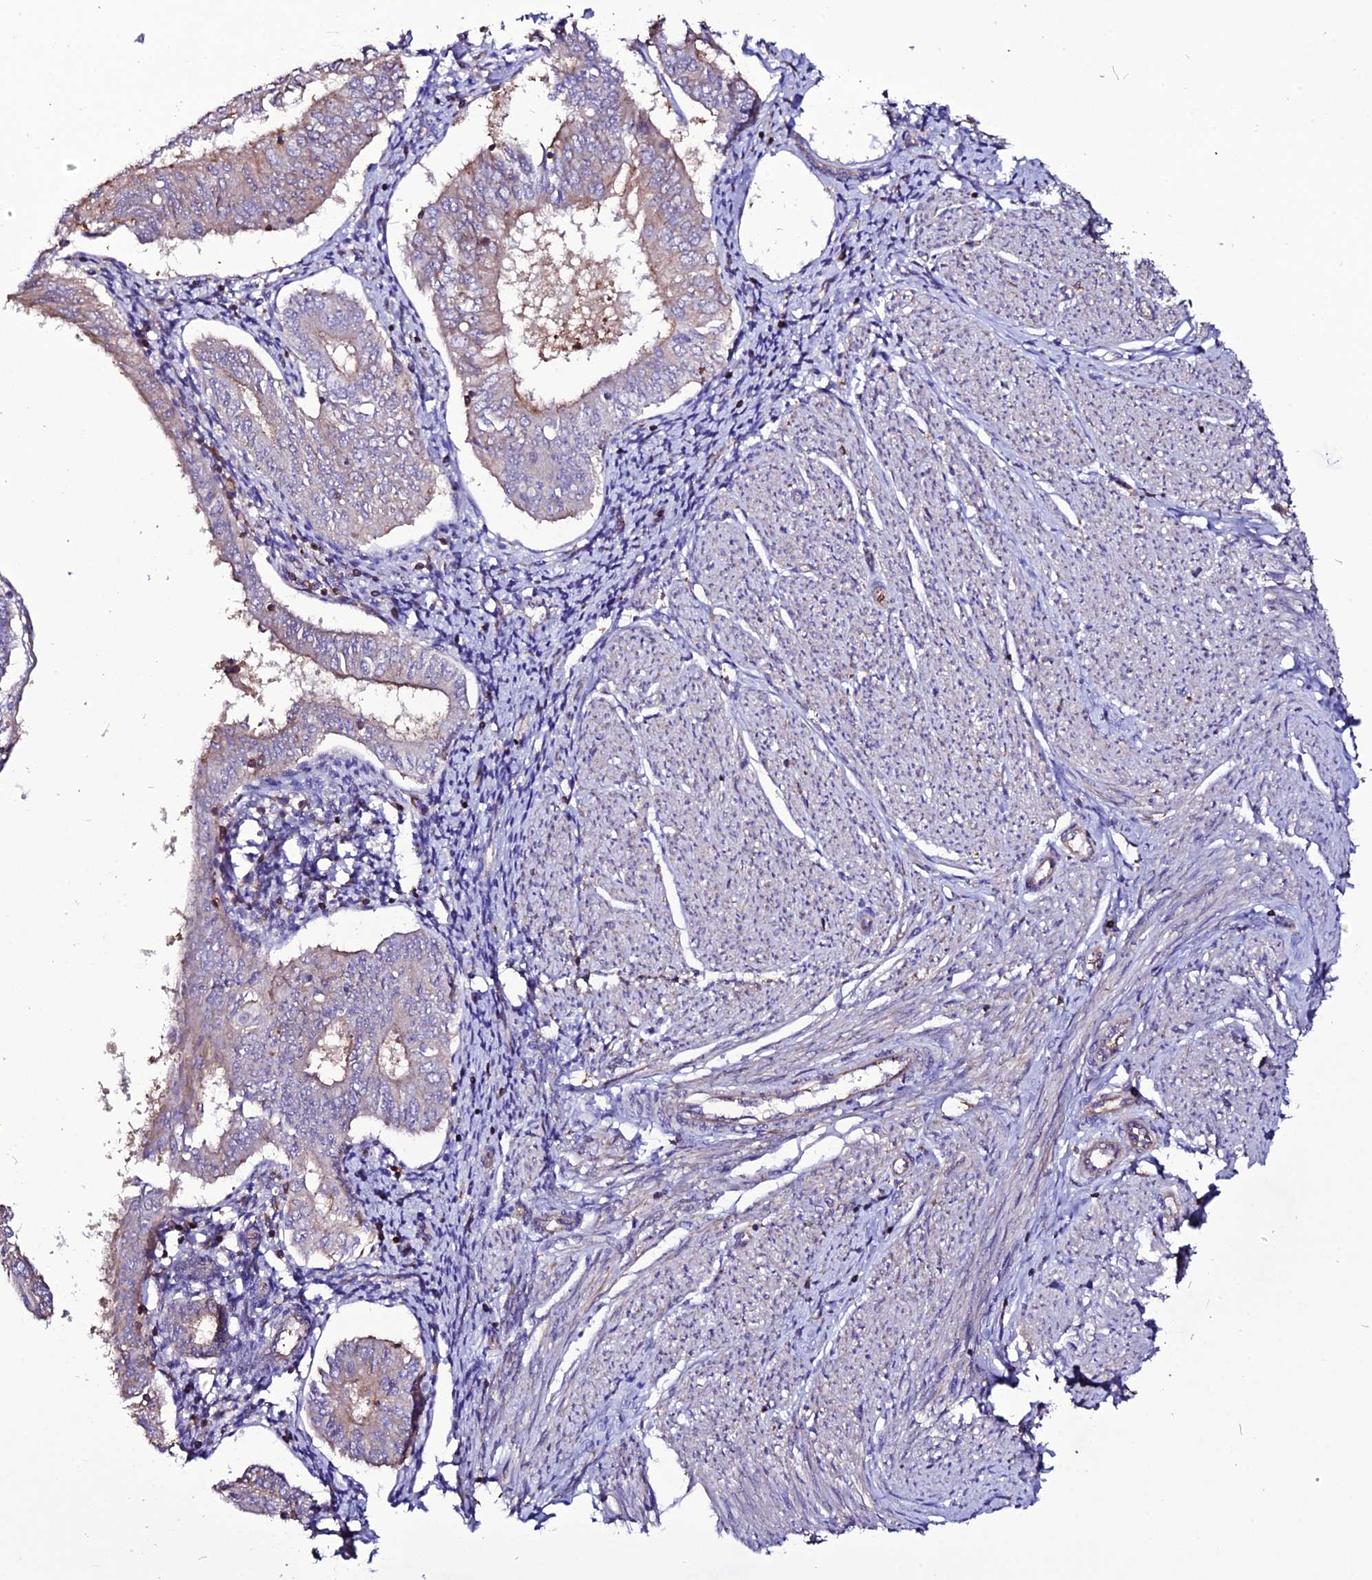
{"staining": {"intensity": "moderate", "quantity": "<25%", "location": "cytoplasmic/membranous"}, "tissue": "endometrial cancer", "cell_type": "Tumor cells", "image_type": "cancer", "snomed": [{"axis": "morphology", "description": "Adenocarcinoma, NOS"}, {"axis": "topography", "description": "Endometrium"}], "caption": "Brown immunohistochemical staining in endometrial cancer demonstrates moderate cytoplasmic/membranous positivity in about <25% of tumor cells. (Stains: DAB in brown, nuclei in blue, Microscopy: brightfield microscopy at high magnification).", "gene": "USP17L15", "patient": {"sex": "female", "age": 58}}